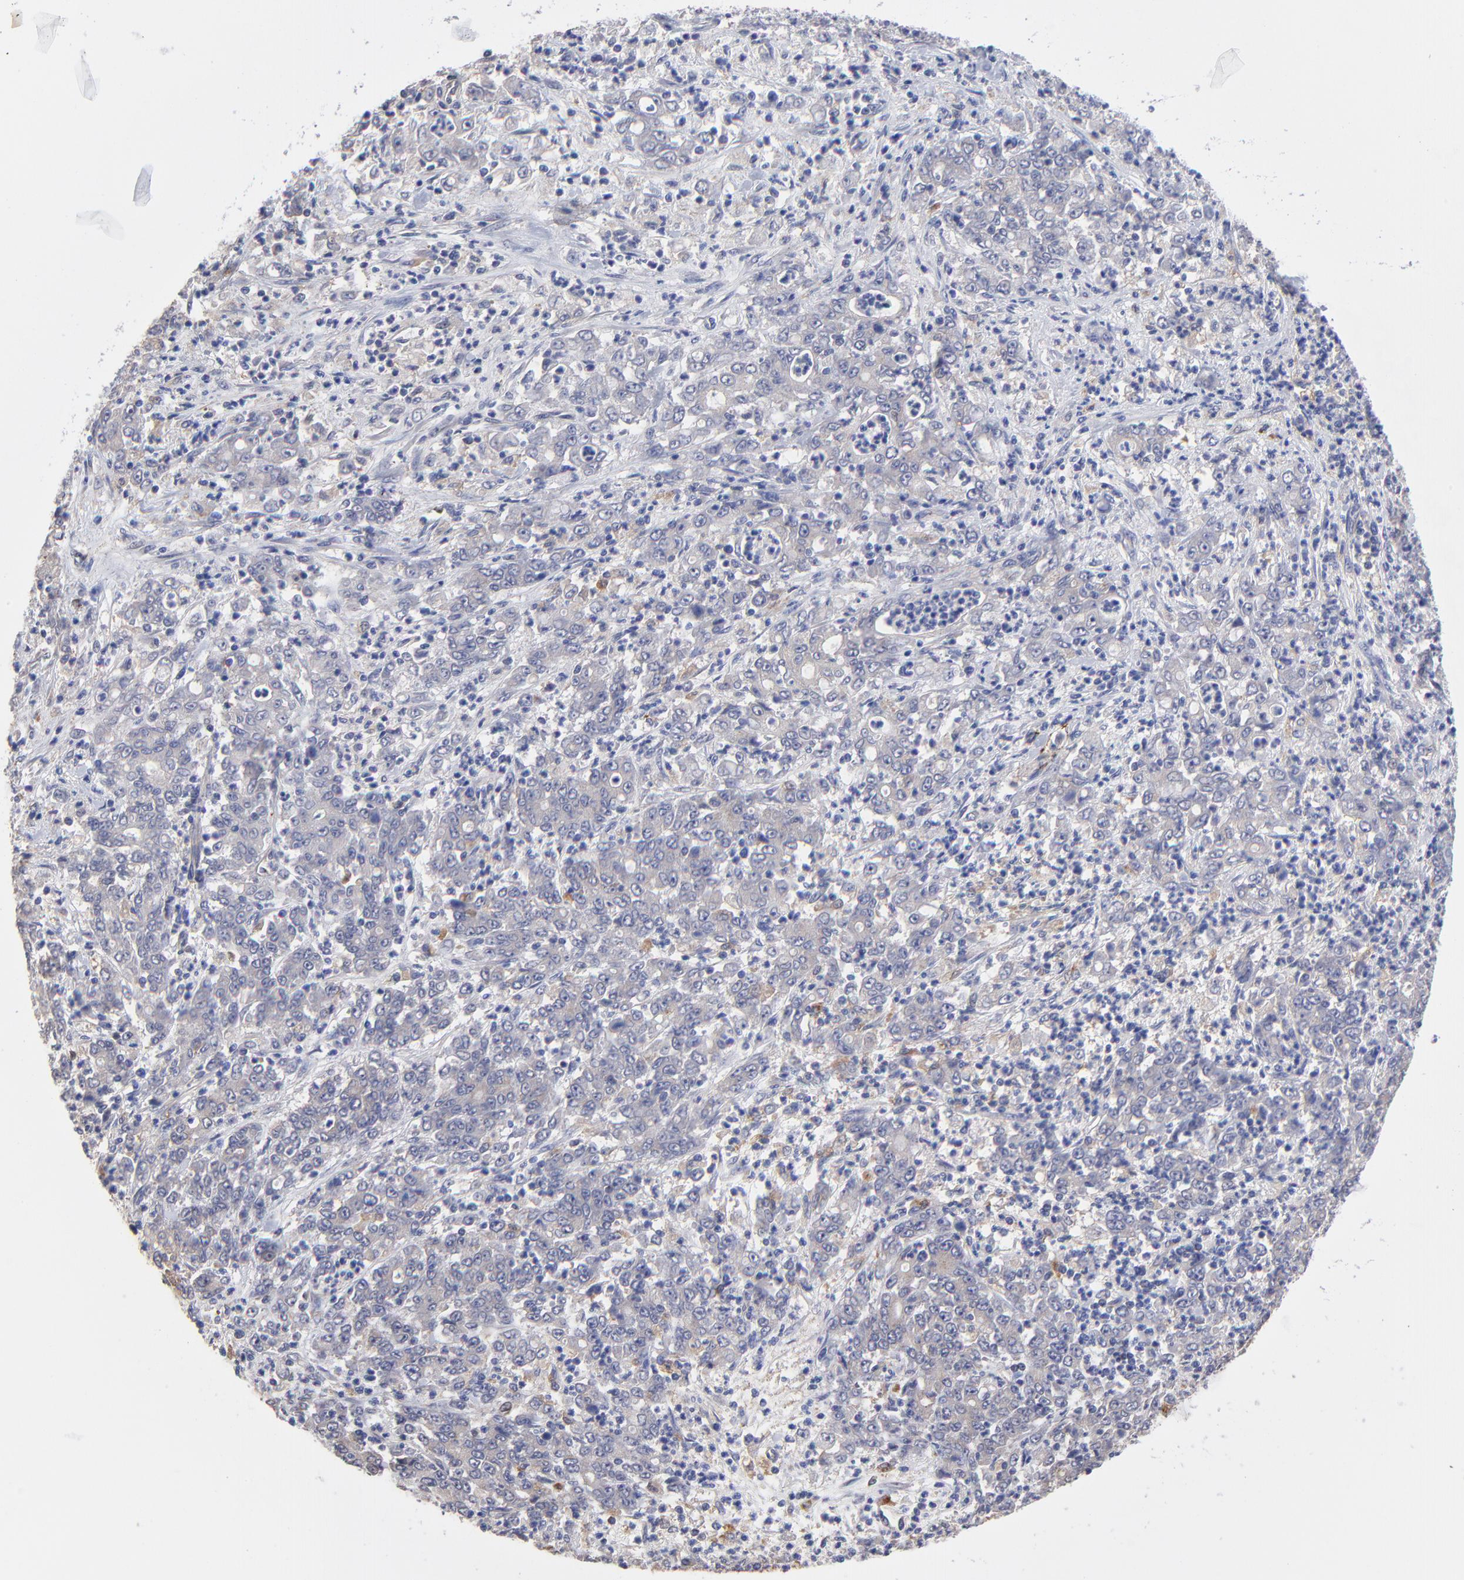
{"staining": {"intensity": "weak", "quantity": "<25%", "location": "cytoplasmic/membranous"}, "tissue": "stomach cancer", "cell_type": "Tumor cells", "image_type": "cancer", "snomed": [{"axis": "morphology", "description": "Adenocarcinoma, NOS"}, {"axis": "topography", "description": "Stomach, lower"}], "caption": "Immunohistochemical staining of human adenocarcinoma (stomach) shows no significant staining in tumor cells. (DAB (3,3'-diaminobenzidine) immunohistochemistry (IHC) visualized using brightfield microscopy, high magnification).", "gene": "PDE4B", "patient": {"sex": "female", "age": 71}}